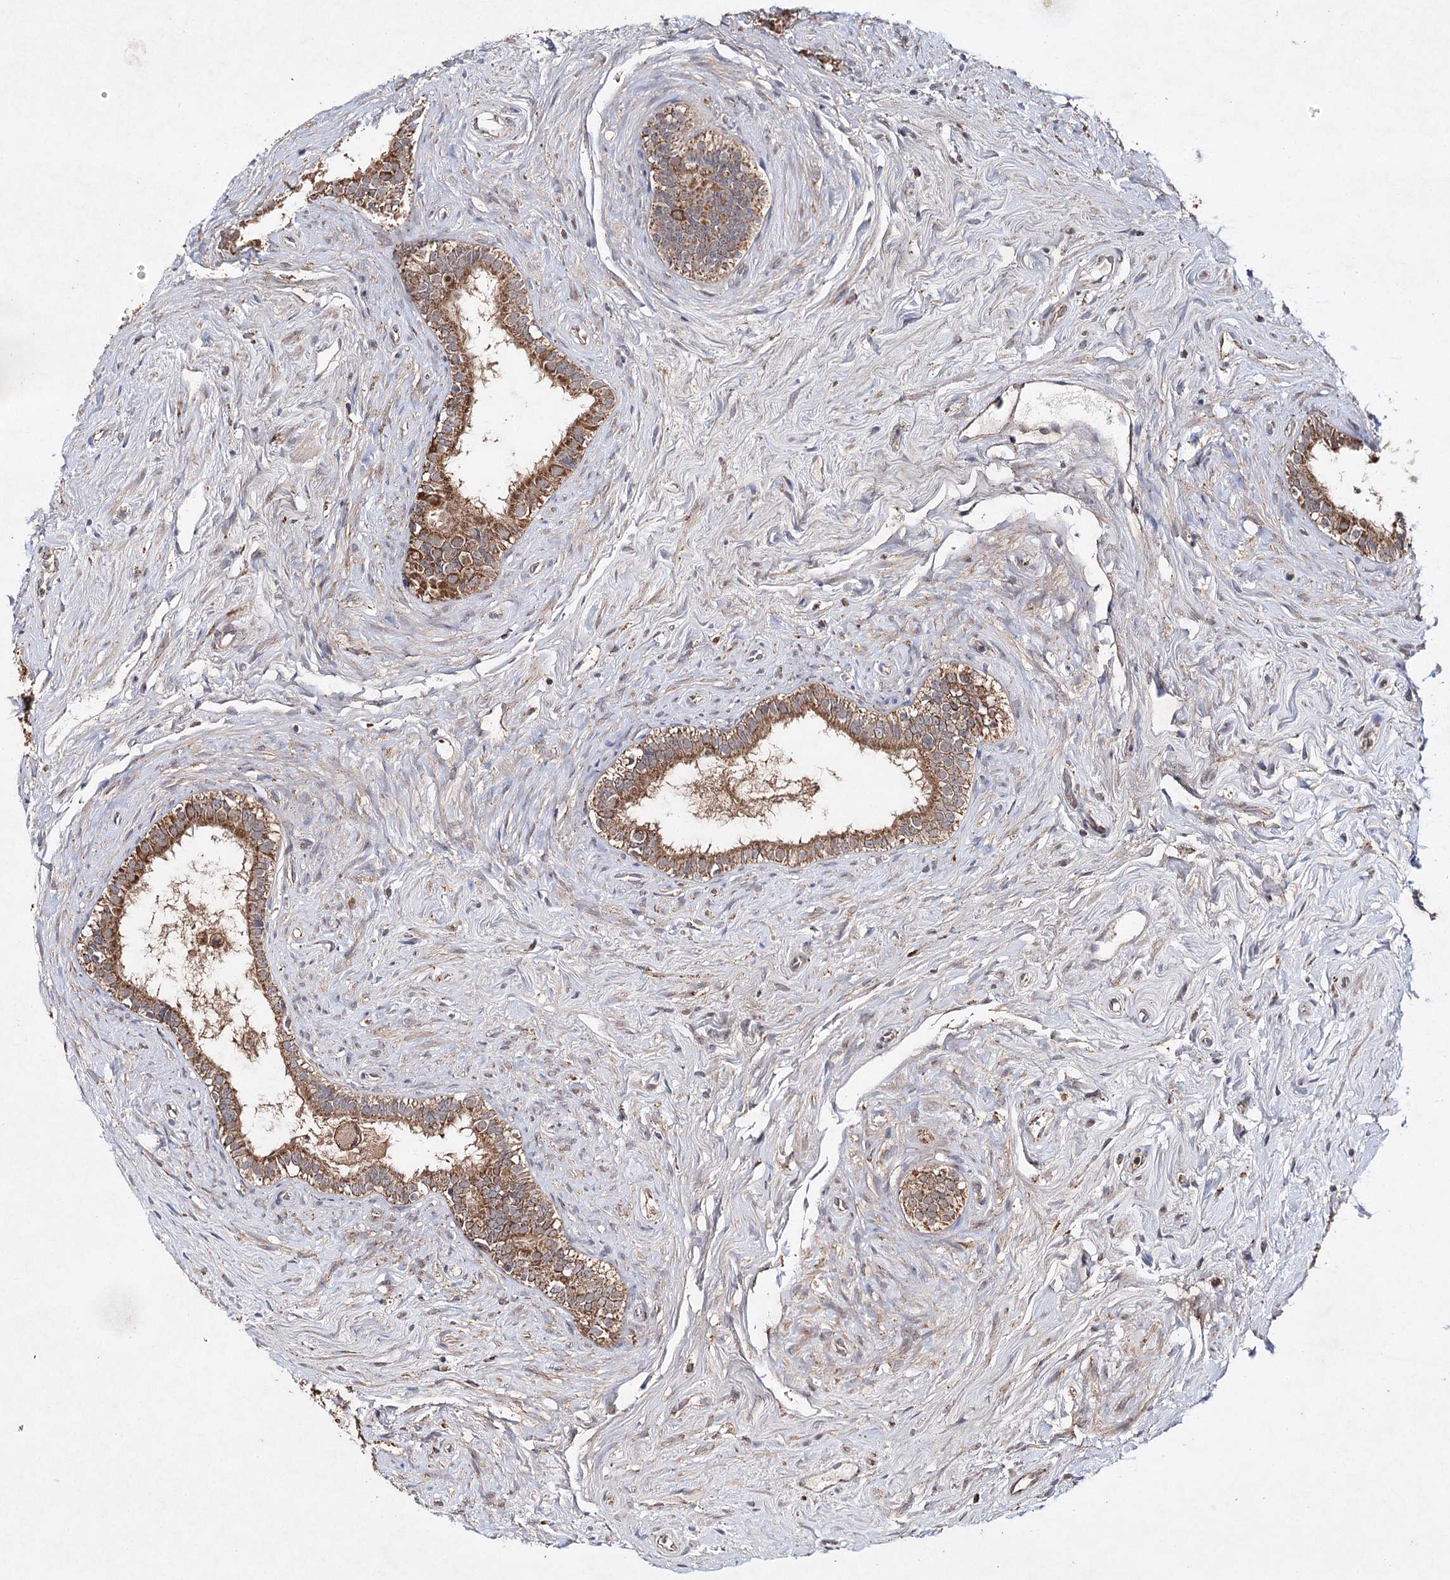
{"staining": {"intensity": "moderate", "quantity": ">75%", "location": "cytoplasmic/membranous"}, "tissue": "epididymis", "cell_type": "Glandular cells", "image_type": "normal", "snomed": [{"axis": "morphology", "description": "Normal tissue, NOS"}, {"axis": "topography", "description": "Epididymis"}], "caption": "This is a histology image of immunohistochemistry staining of normal epididymis, which shows moderate staining in the cytoplasmic/membranous of glandular cells.", "gene": "PIK3CB", "patient": {"sex": "male", "age": 84}}